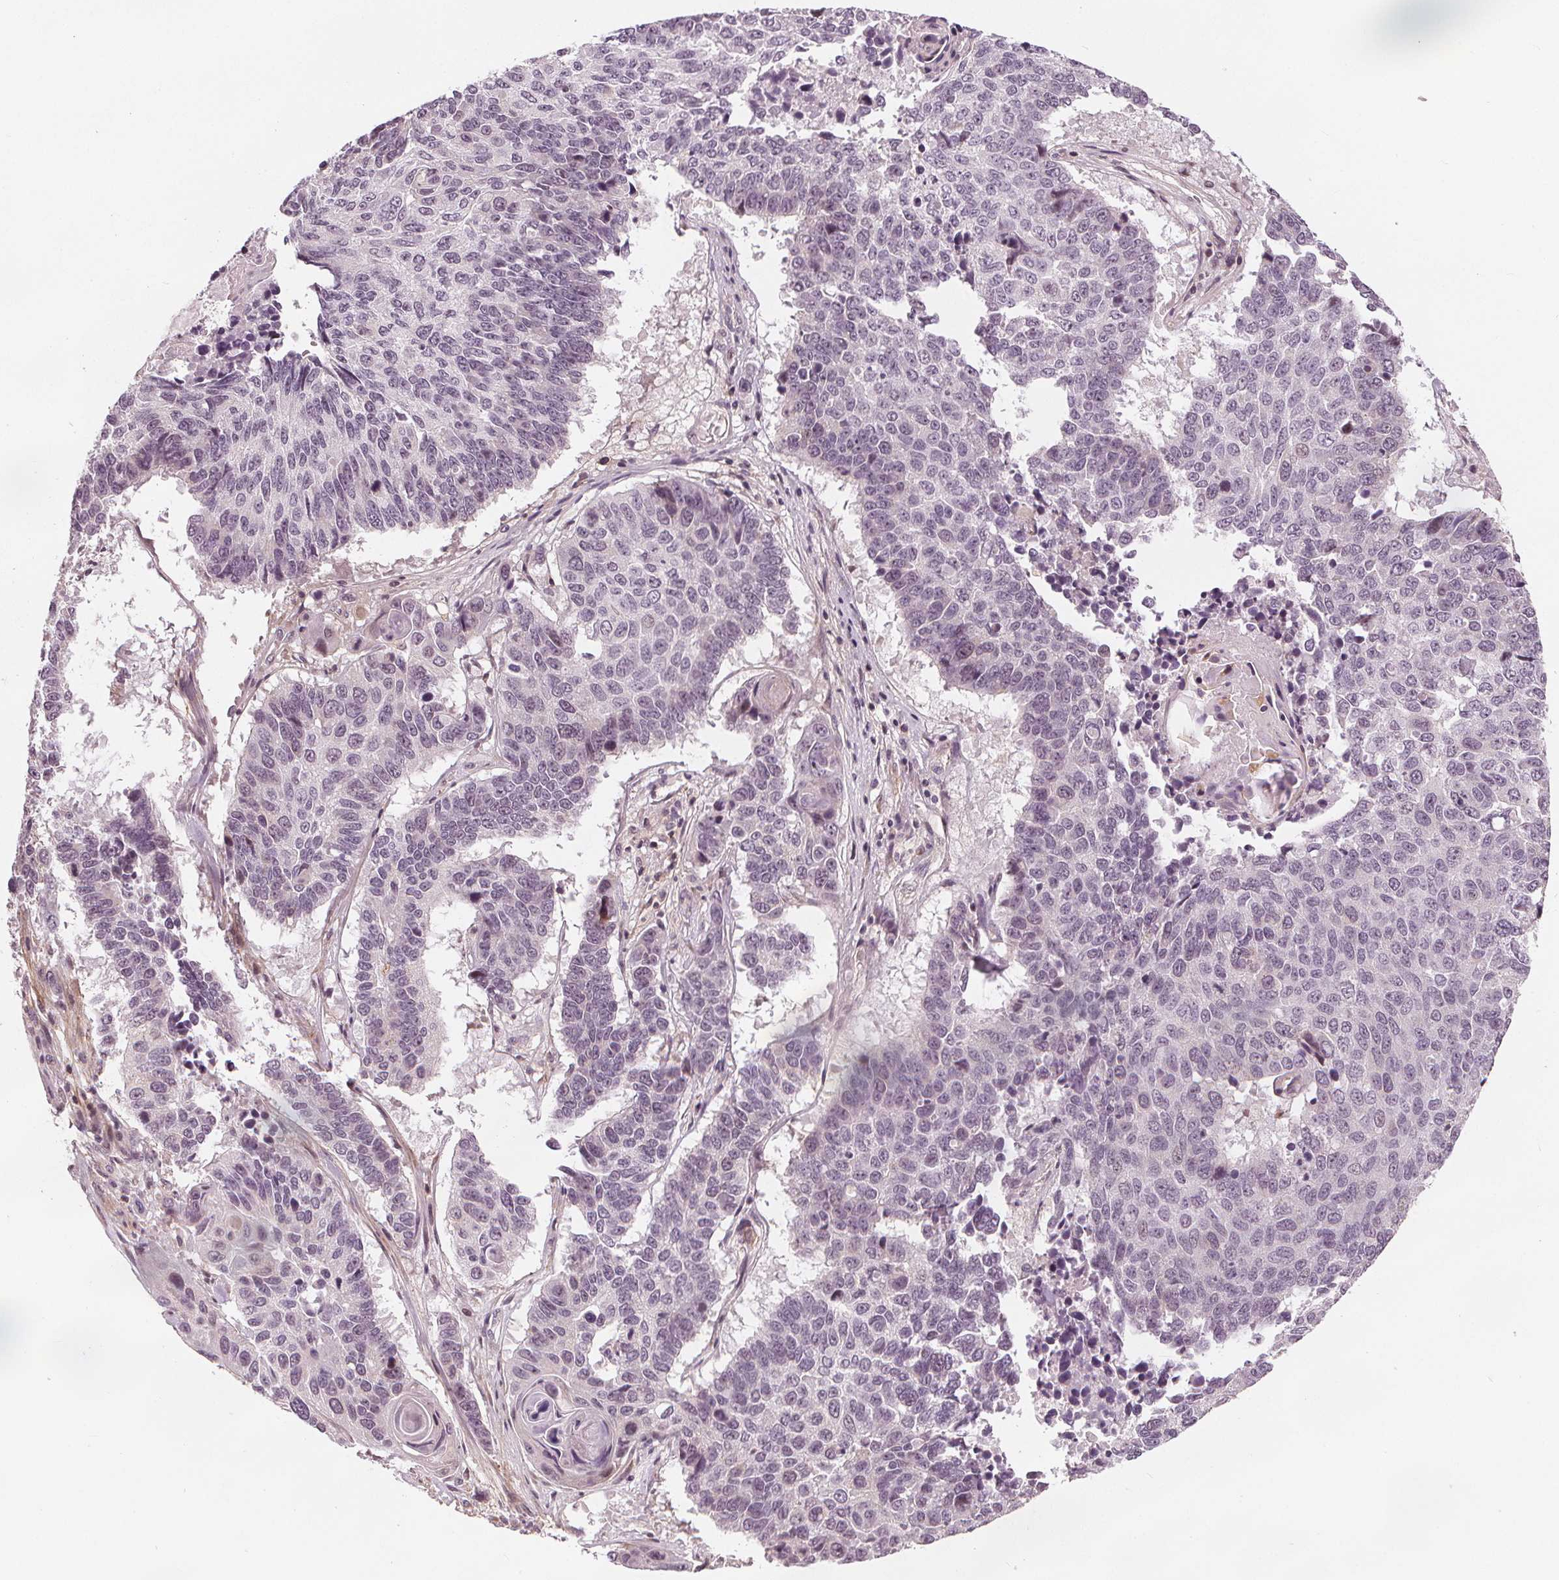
{"staining": {"intensity": "negative", "quantity": "none", "location": "none"}, "tissue": "lung cancer", "cell_type": "Tumor cells", "image_type": "cancer", "snomed": [{"axis": "morphology", "description": "Squamous cell carcinoma, NOS"}, {"axis": "topography", "description": "Lung"}], "caption": "Immunohistochemistry photomicrograph of lung cancer stained for a protein (brown), which exhibits no expression in tumor cells.", "gene": "SLC34A1", "patient": {"sex": "male", "age": 73}}